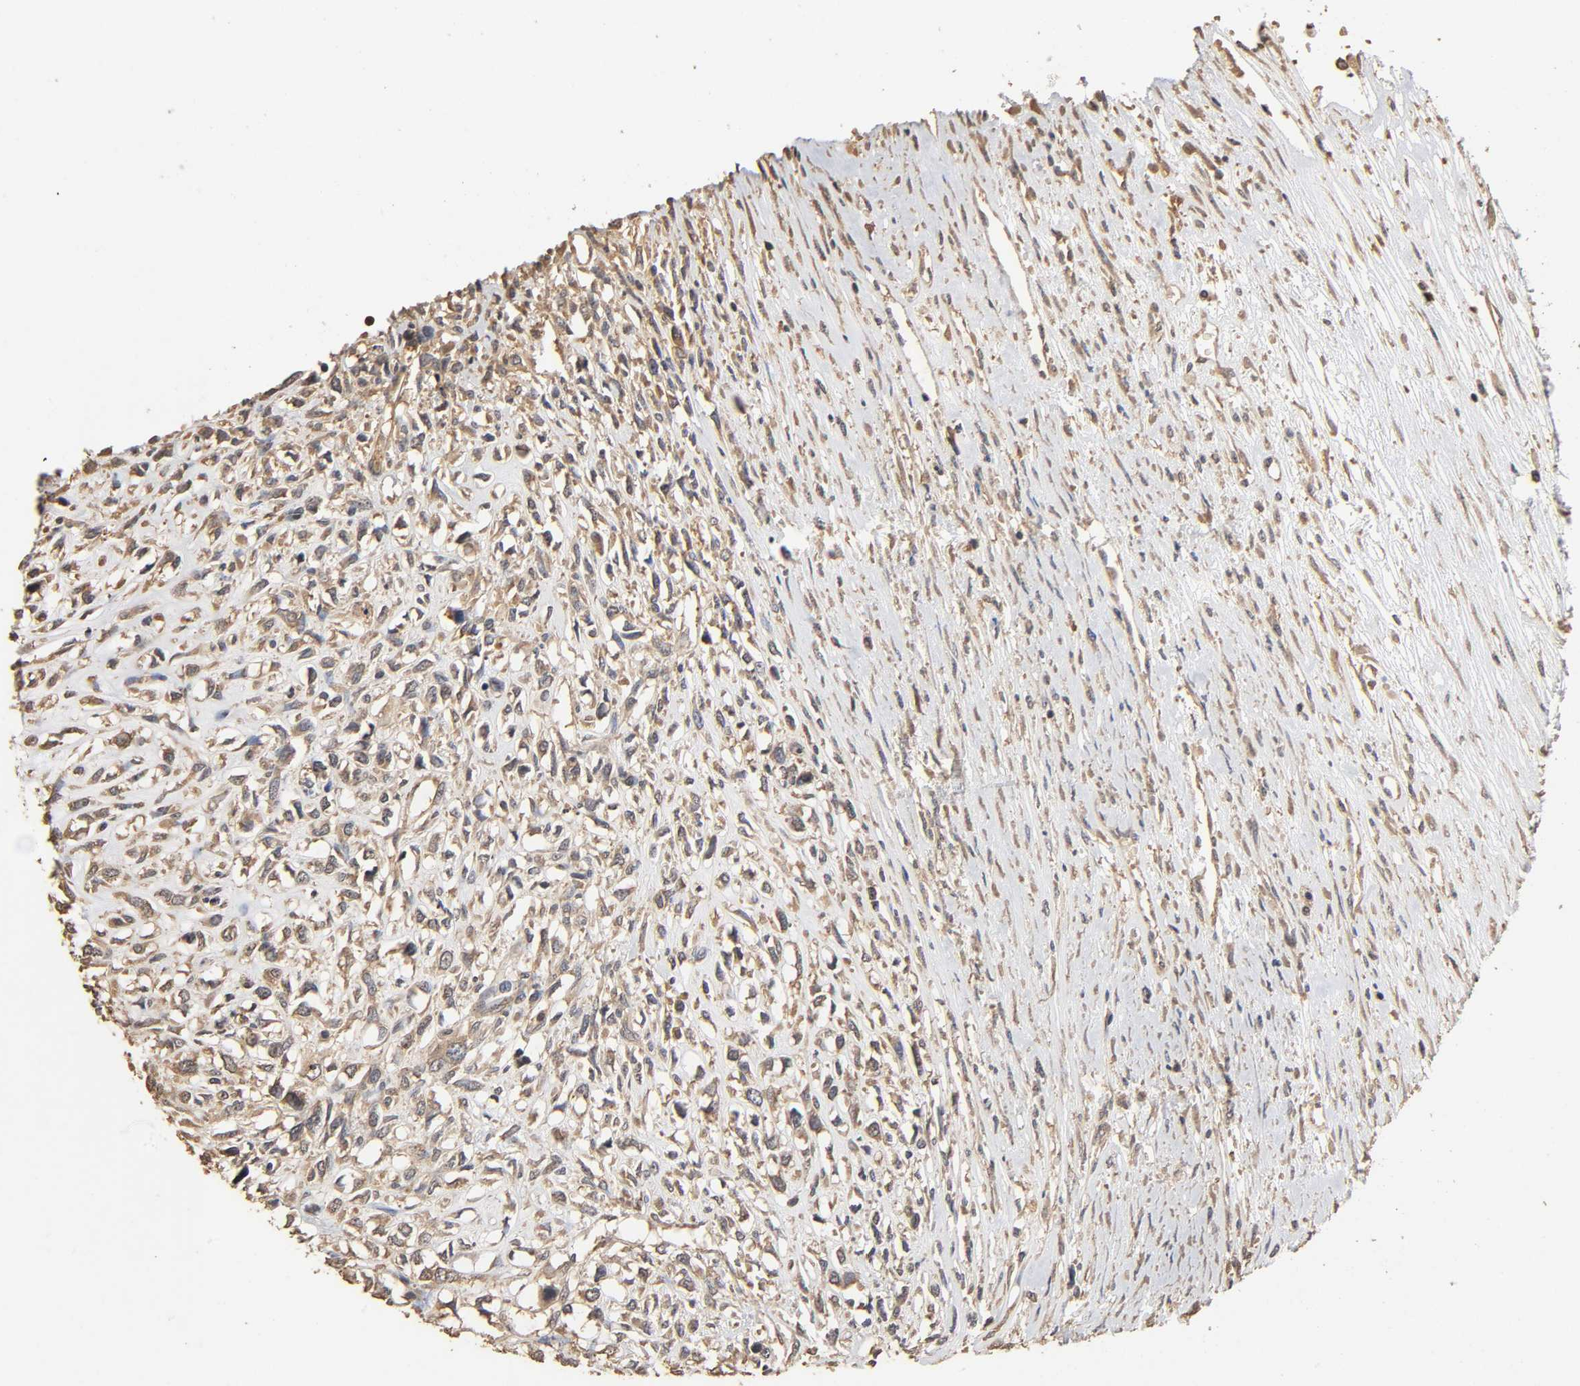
{"staining": {"intensity": "weak", "quantity": ">75%", "location": "cytoplasmic/membranous"}, "tissue": "head and neck cancer", "cell_type": "Tumor cells", "image_type": "cancer", "snomed": [{"axis": "morphology", "description": "Necrosis, NOS"}, {"axis": "morphology", "description": "Neoplasm, malignant, NOS"}, {"axis": "topography", "description": "Salivary gland"}, {"axis": "topography", "description": "Head-Neck"}], "caption": "Immunohistochemistry photomicrograph of human head and neck cancer (neoplasm (malignant)) stained for a protein (brown), which shows low levels of weak cytoplasmic/membranous positivity in about >75% of tumor cells.", "gene": "ARHGEF7", "patient": {"sex": "male", "age": 43}}